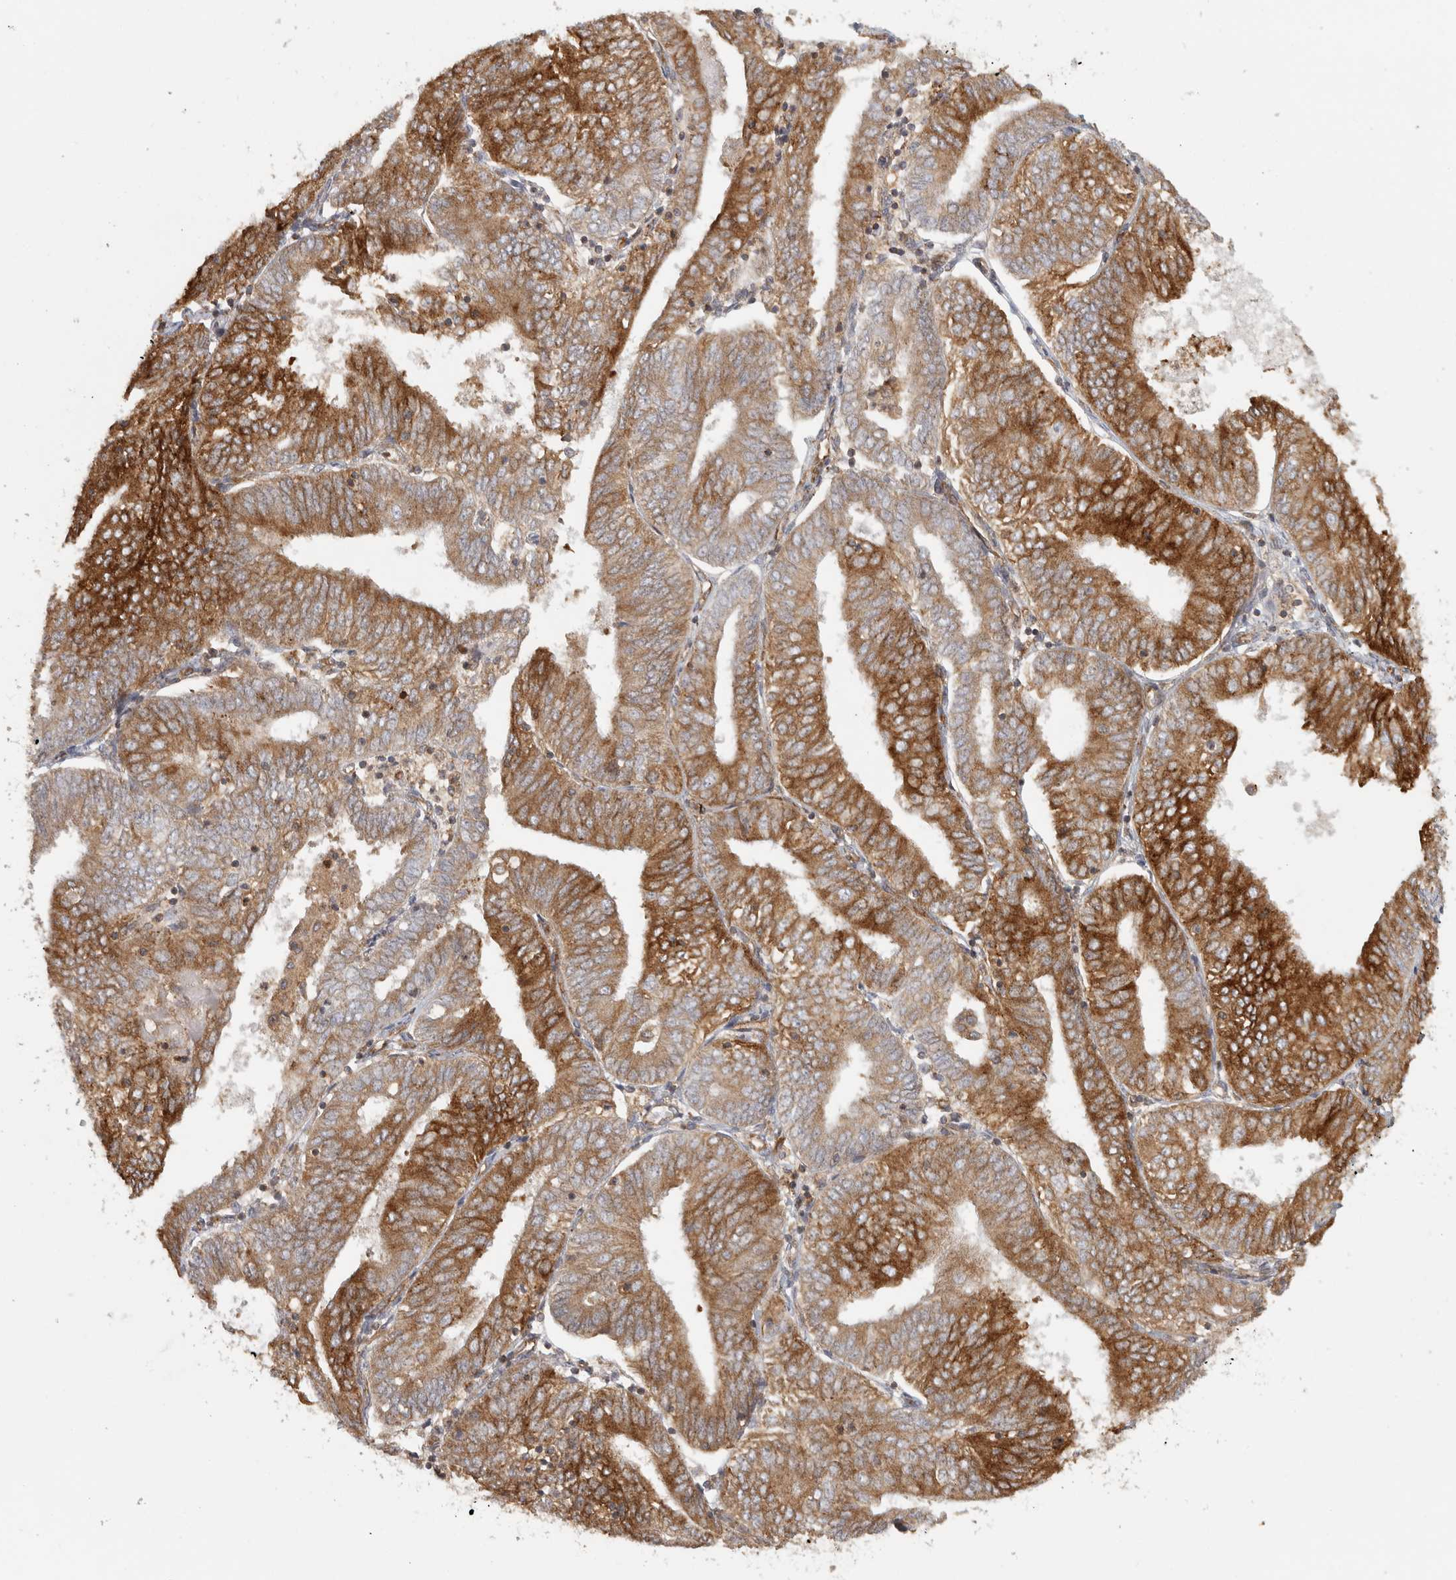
{"staining": {"intensity": "strong", "quantity": ">75%", "location": "cytoplasmic/membranous"}, "tissue": "endometrial cancer", "cell_type": "Tumor cells", "image_type": "cancer", "snomed": [{"axis": "morphology", "description": "Adenocarcinoma, NOS"}, {"axis": "topography", "description": "Endometrium"}], "caption": "Tumor cells exhibit high levels of strong cytoplasmic/membranous positivity in approximately >75% of cells in adenocarcinoma (endometrial).", "gene": "HLA-E", "patient": {"sex": "female", "age": 58}}